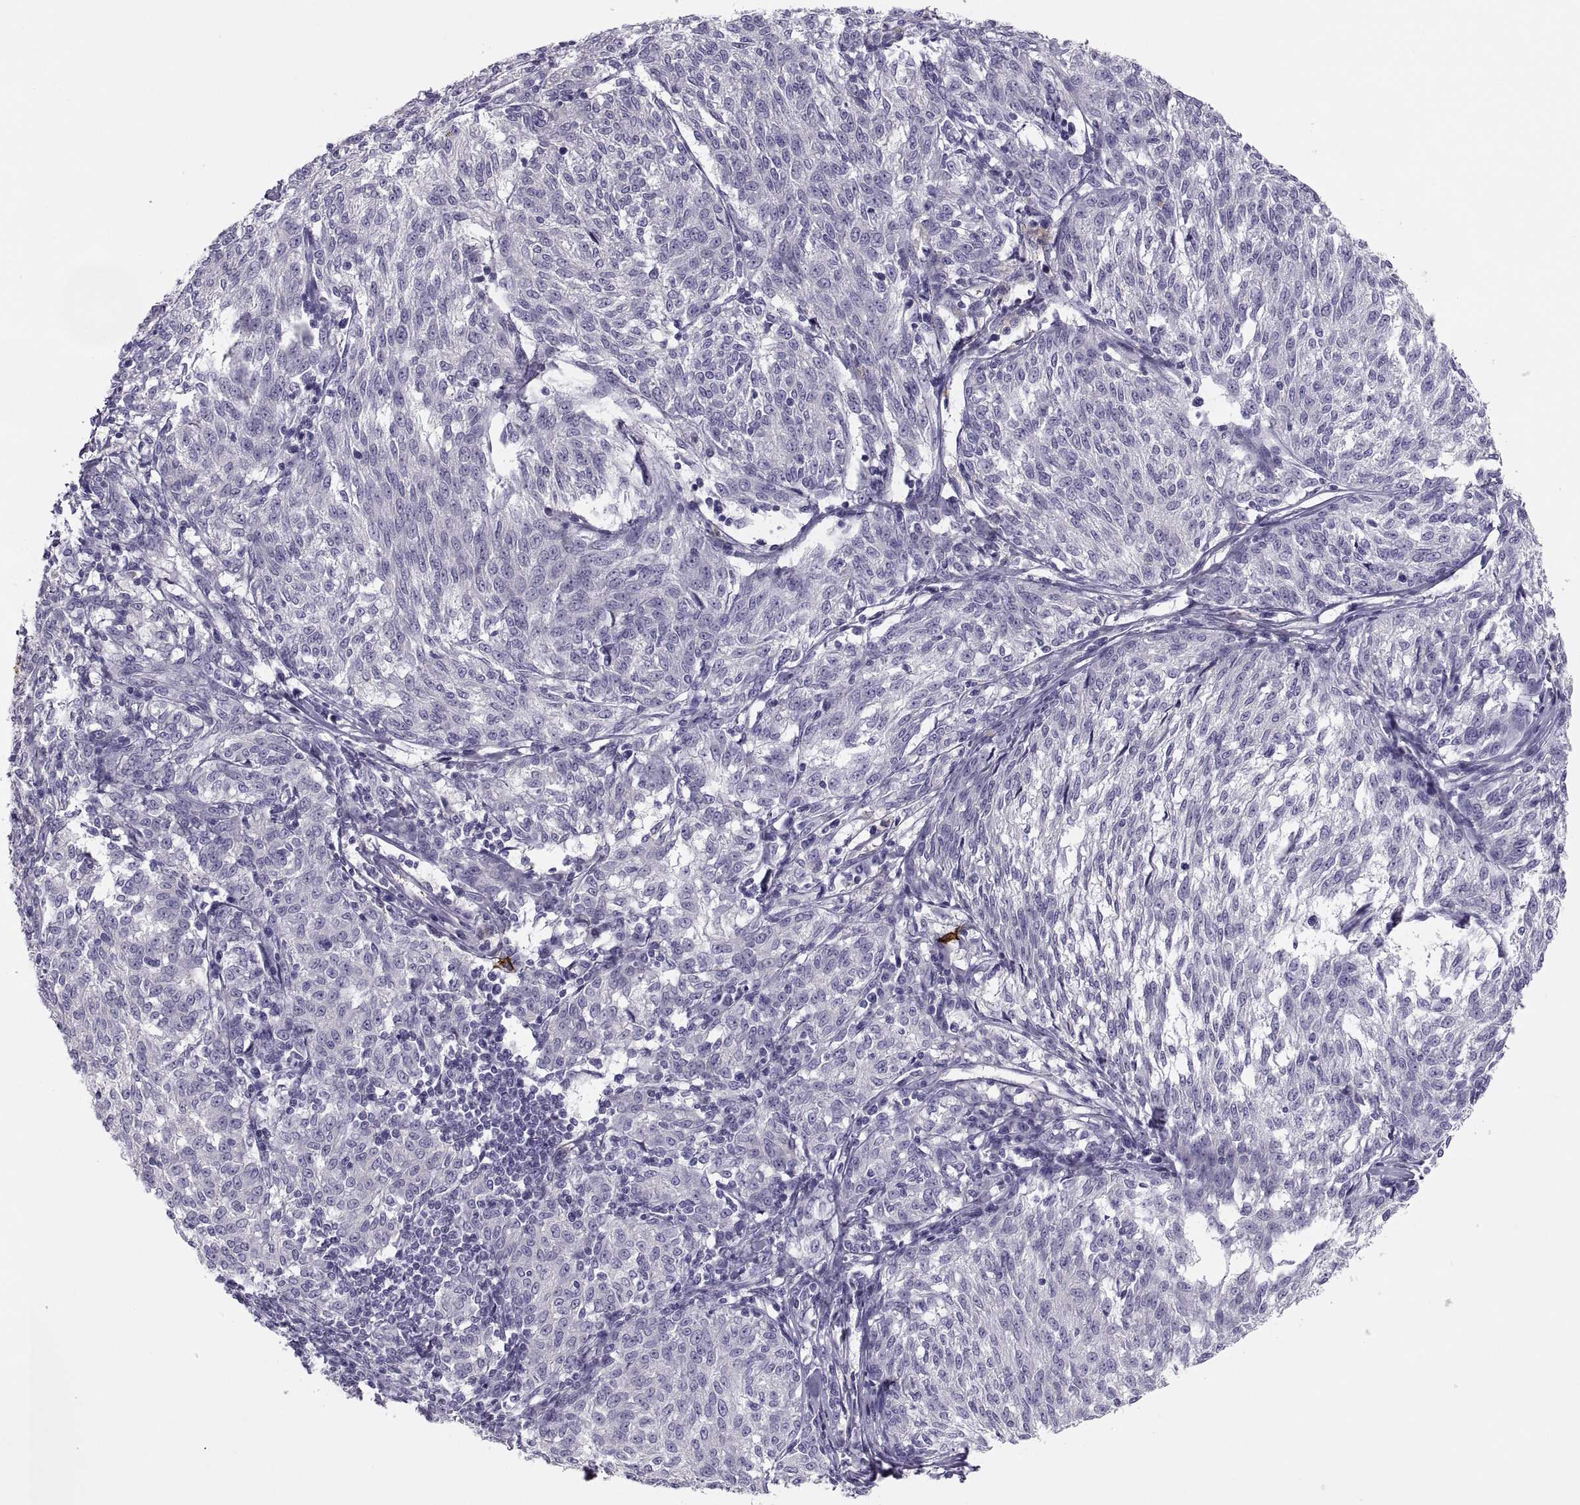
{"staining": {"intensity": "negative", "quantity": "none", "location": "none"}, "tissue": "melanoma", "cell_type": "Tumor cells", "image_type": "cancer", "snomed": [{"axis": "morphology", "description": "Malignant melanoma, NOS"}, {"axis": "topography", "description": "Skin"}], "caption": "A micrograph of melanoma stained for a protein displays no brown staining in tumor cells.", "gene": "MAGEB2", "patient": {"sex": "female", "age": 72}}